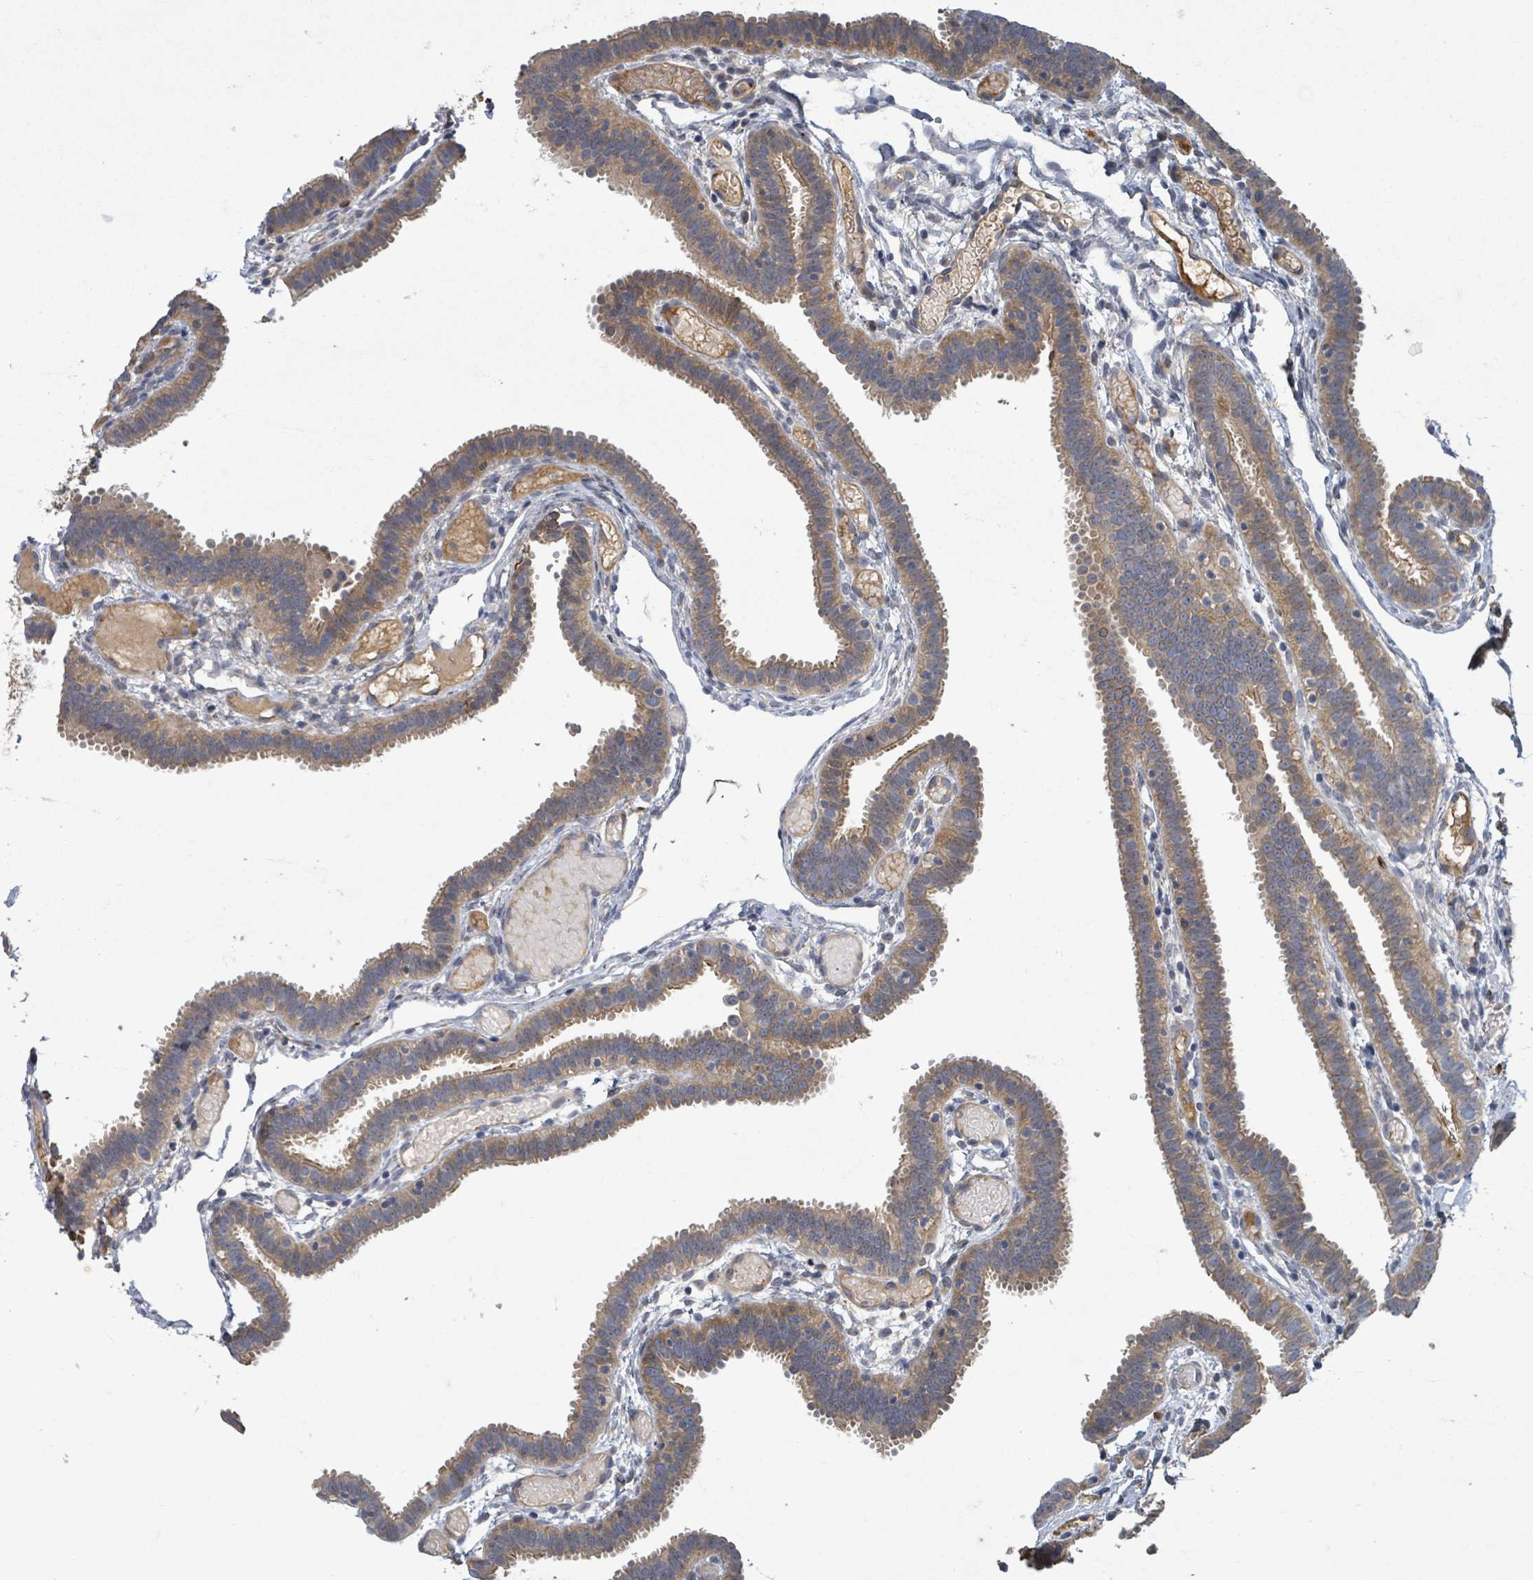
{"staining": {"intensity": "moderate", "quantity": ">75%", "location": "cytoplasmic/membranous"}, "tissue": "fallopian tube", "cell_type": "Glandular cells", "image_type": "normal", "snomed": [{"axis": "morphology", "description": "Normal tissue, NOS"}, {"axis": "topography", "description": "Fallopian tube"}], "caption": "This histopathology image displays immunohistochemistry (IHC) staining of unremarkable human fallopian tube, with medium moderate cytoplasmic/membranous expression in approximately >75% of glandular cells.", "gene": "STARD4", "patient": {"sex": "female", "age": 37}}